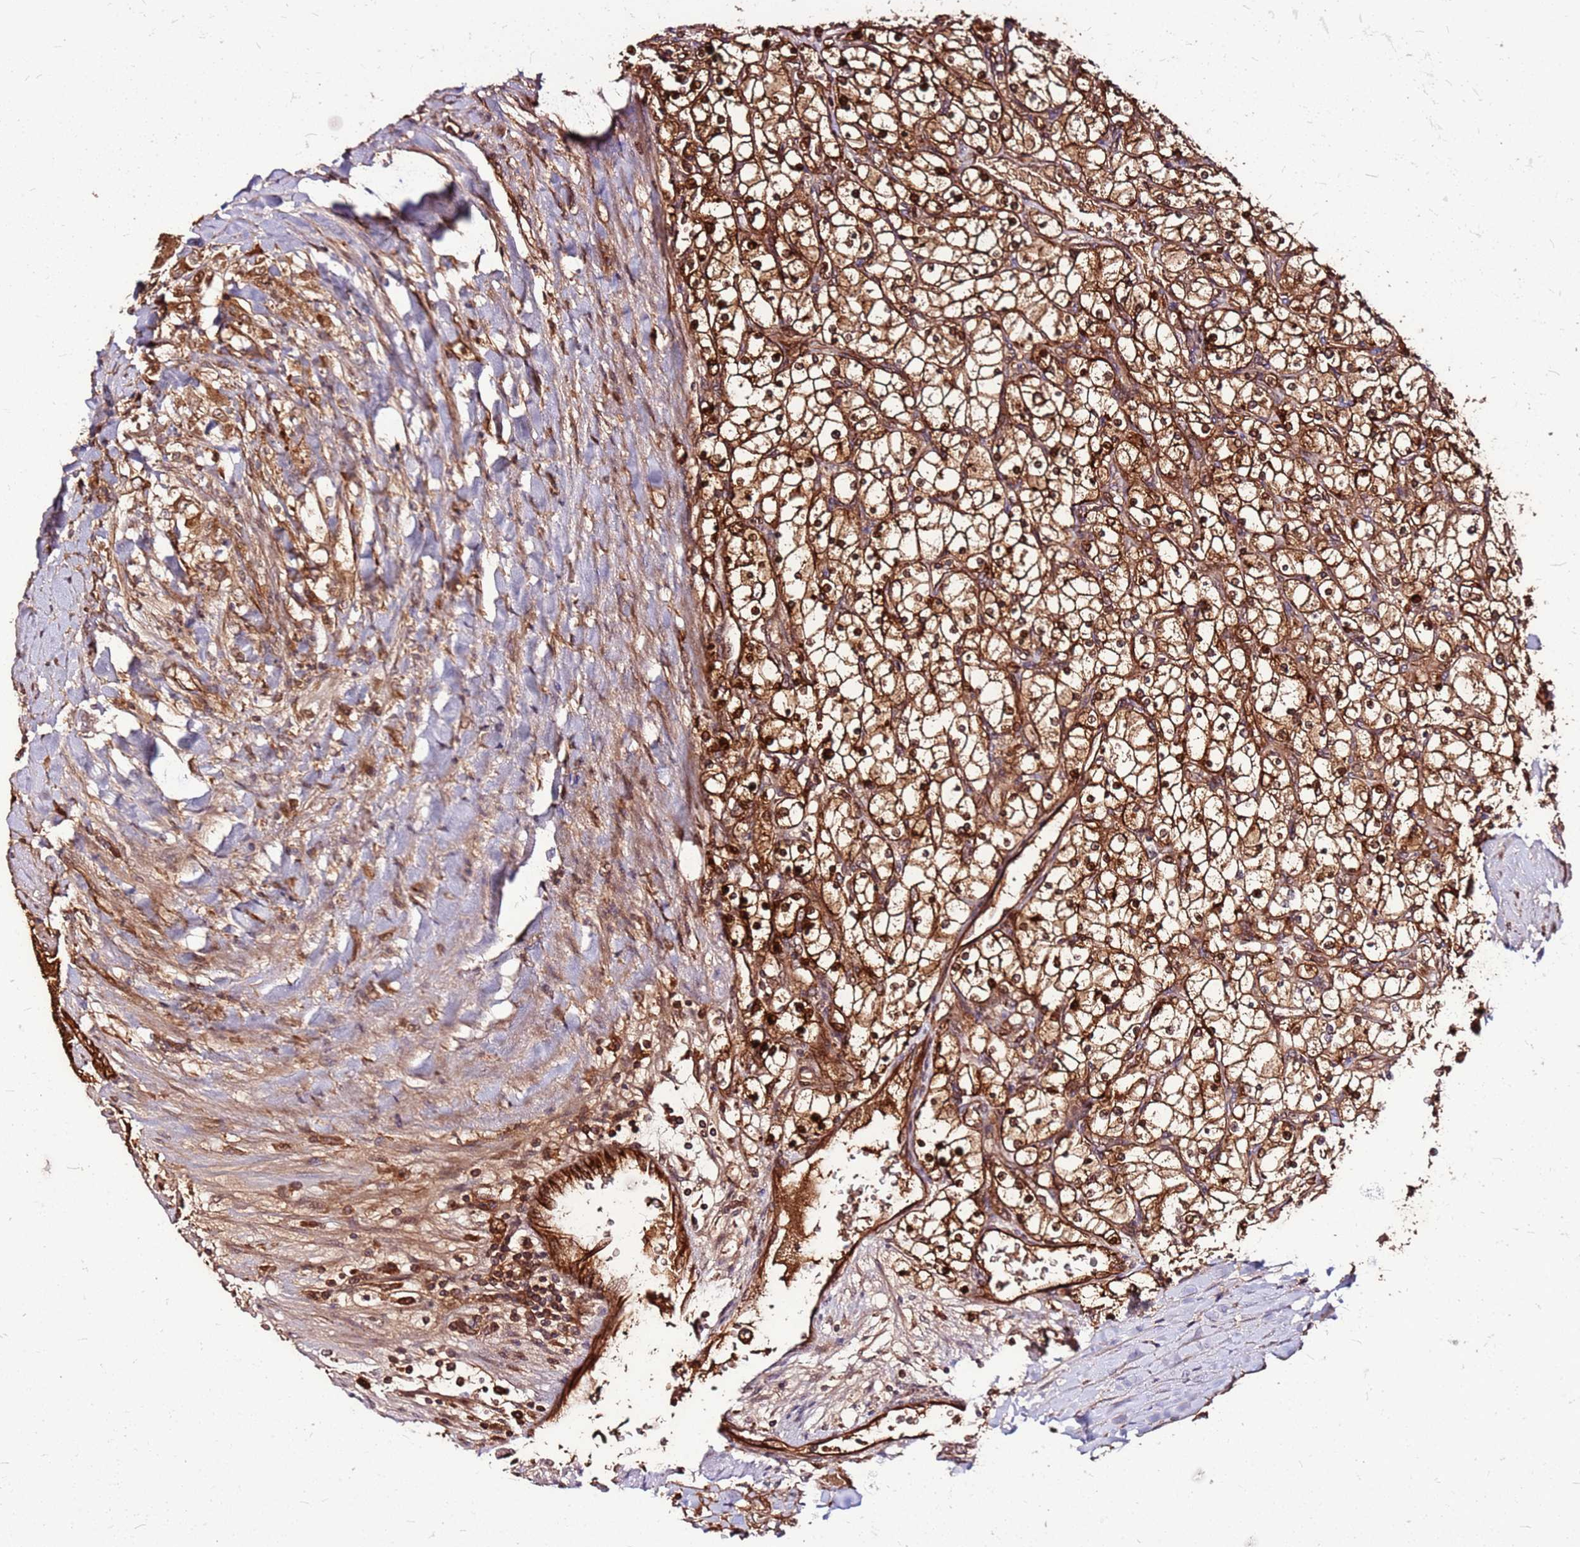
{"staining": {"intensity": "strong", "quantity": ">75%", "location": "cytoplasmic/membranous,nuclear"}, "tissue": "renal cancer", "cell_type": "Tumor cells", "image_type": "cancer", "snomed": [{"axis": "morphology", "description": "Adenocarcinoma, NOS"}, {"axis": "topography", "description": "Kidney"}], "caption": "Renal adenocarcinoma stained with a protein marker displays strong staining in tumor cells.", "gene": "LYPLAL1", "patient": {"sex": "male", "age": 80}}